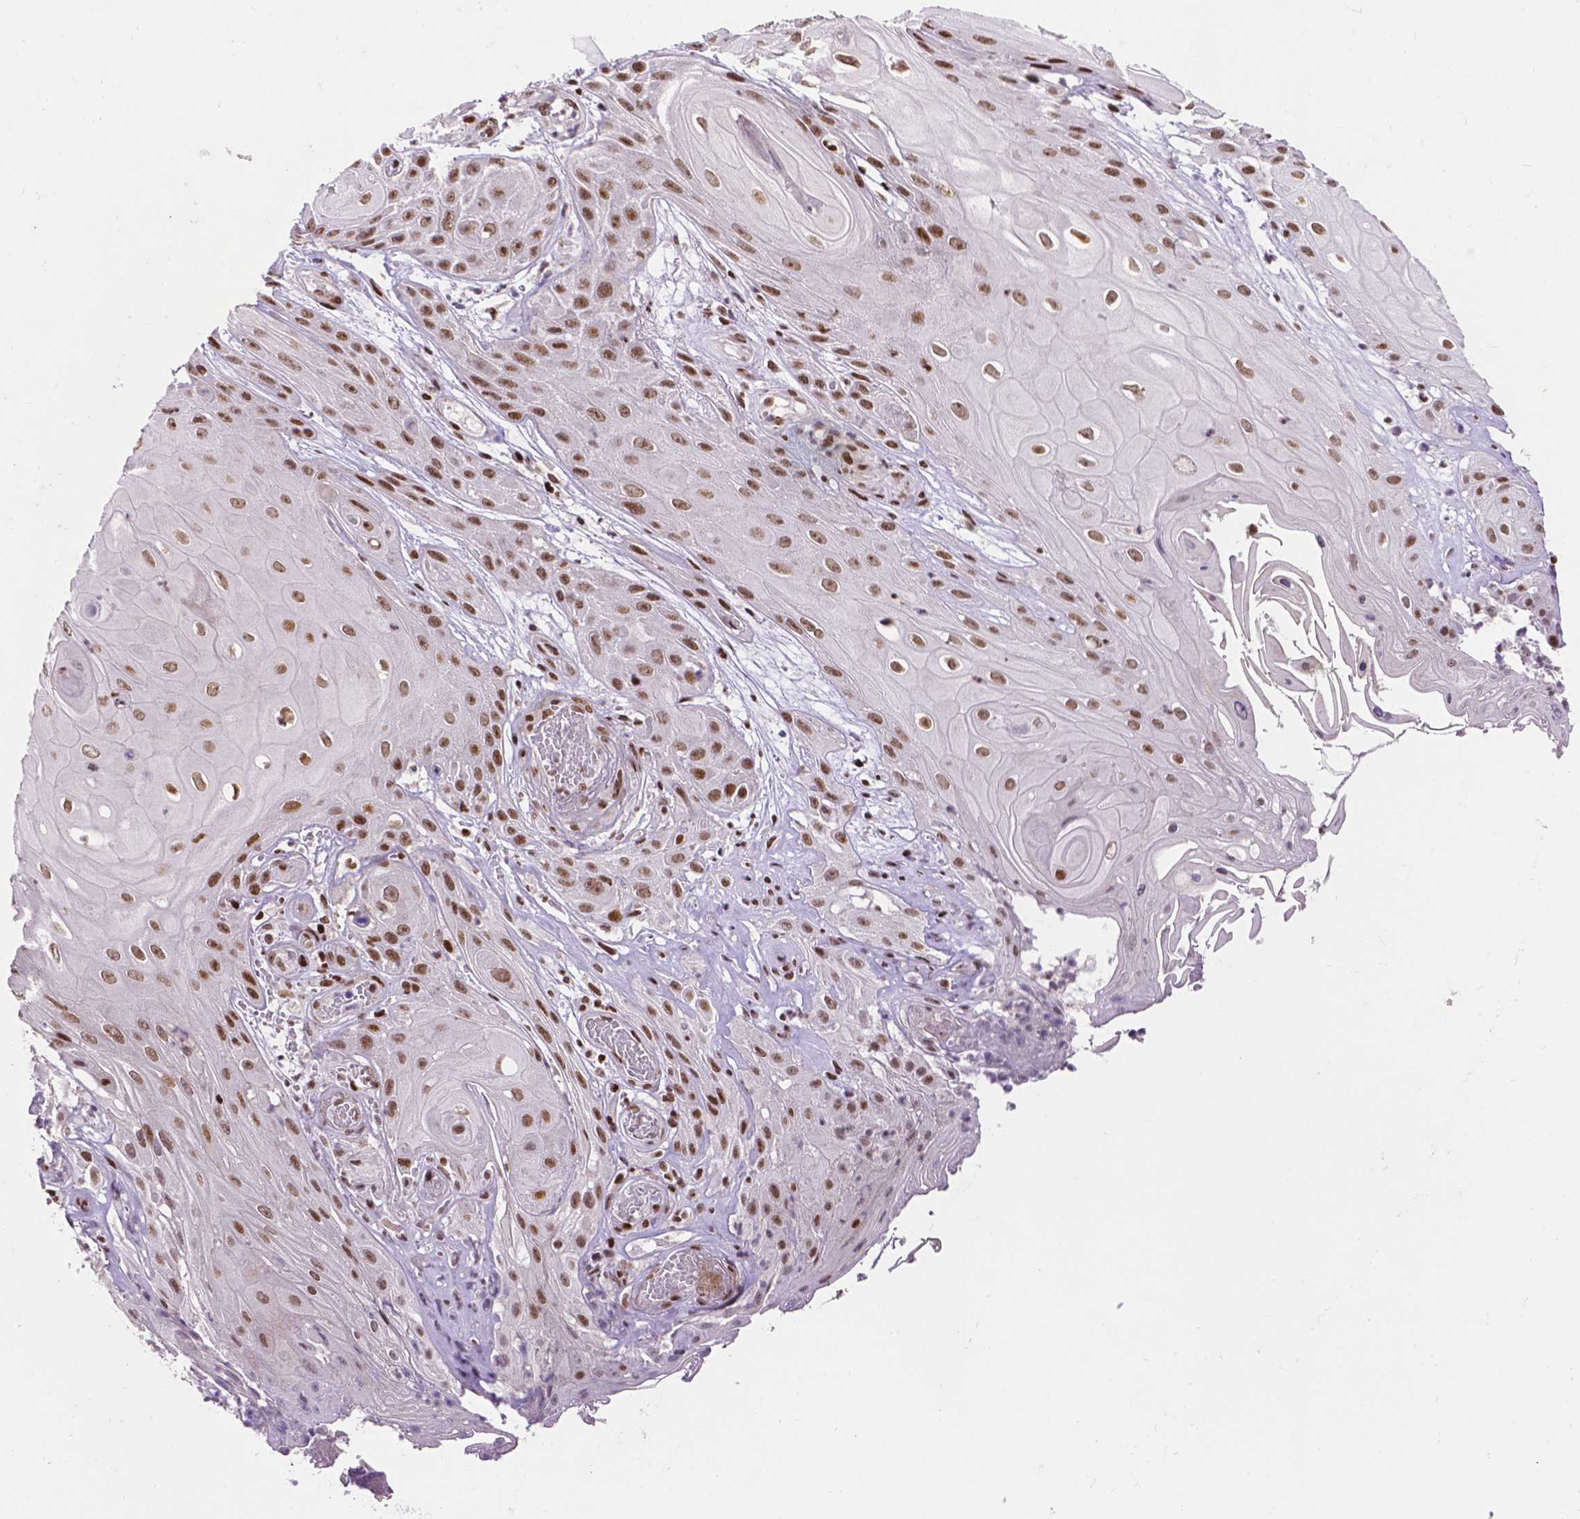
{"staining": {"intensity": "moderate", "quantity": ">75%", "location": "nuclear"}, "tissue": "skin cancer", "cell_type": "Tumor cells", "image_type": "cancer", "snomed": [{"axis": "morphology", "description": "Squamous cell carcinoma, NOS"}, {"axis": "topography", "description": "Skin"}], "caption": "Approximately >75% of tumor cells in skin squamous cell carcinoma display moderate nuclear protein expression as visualized by brown immunohistochemical staining.", "gene": "CTCF", "patient": {"sex": "male", "age": 62}}